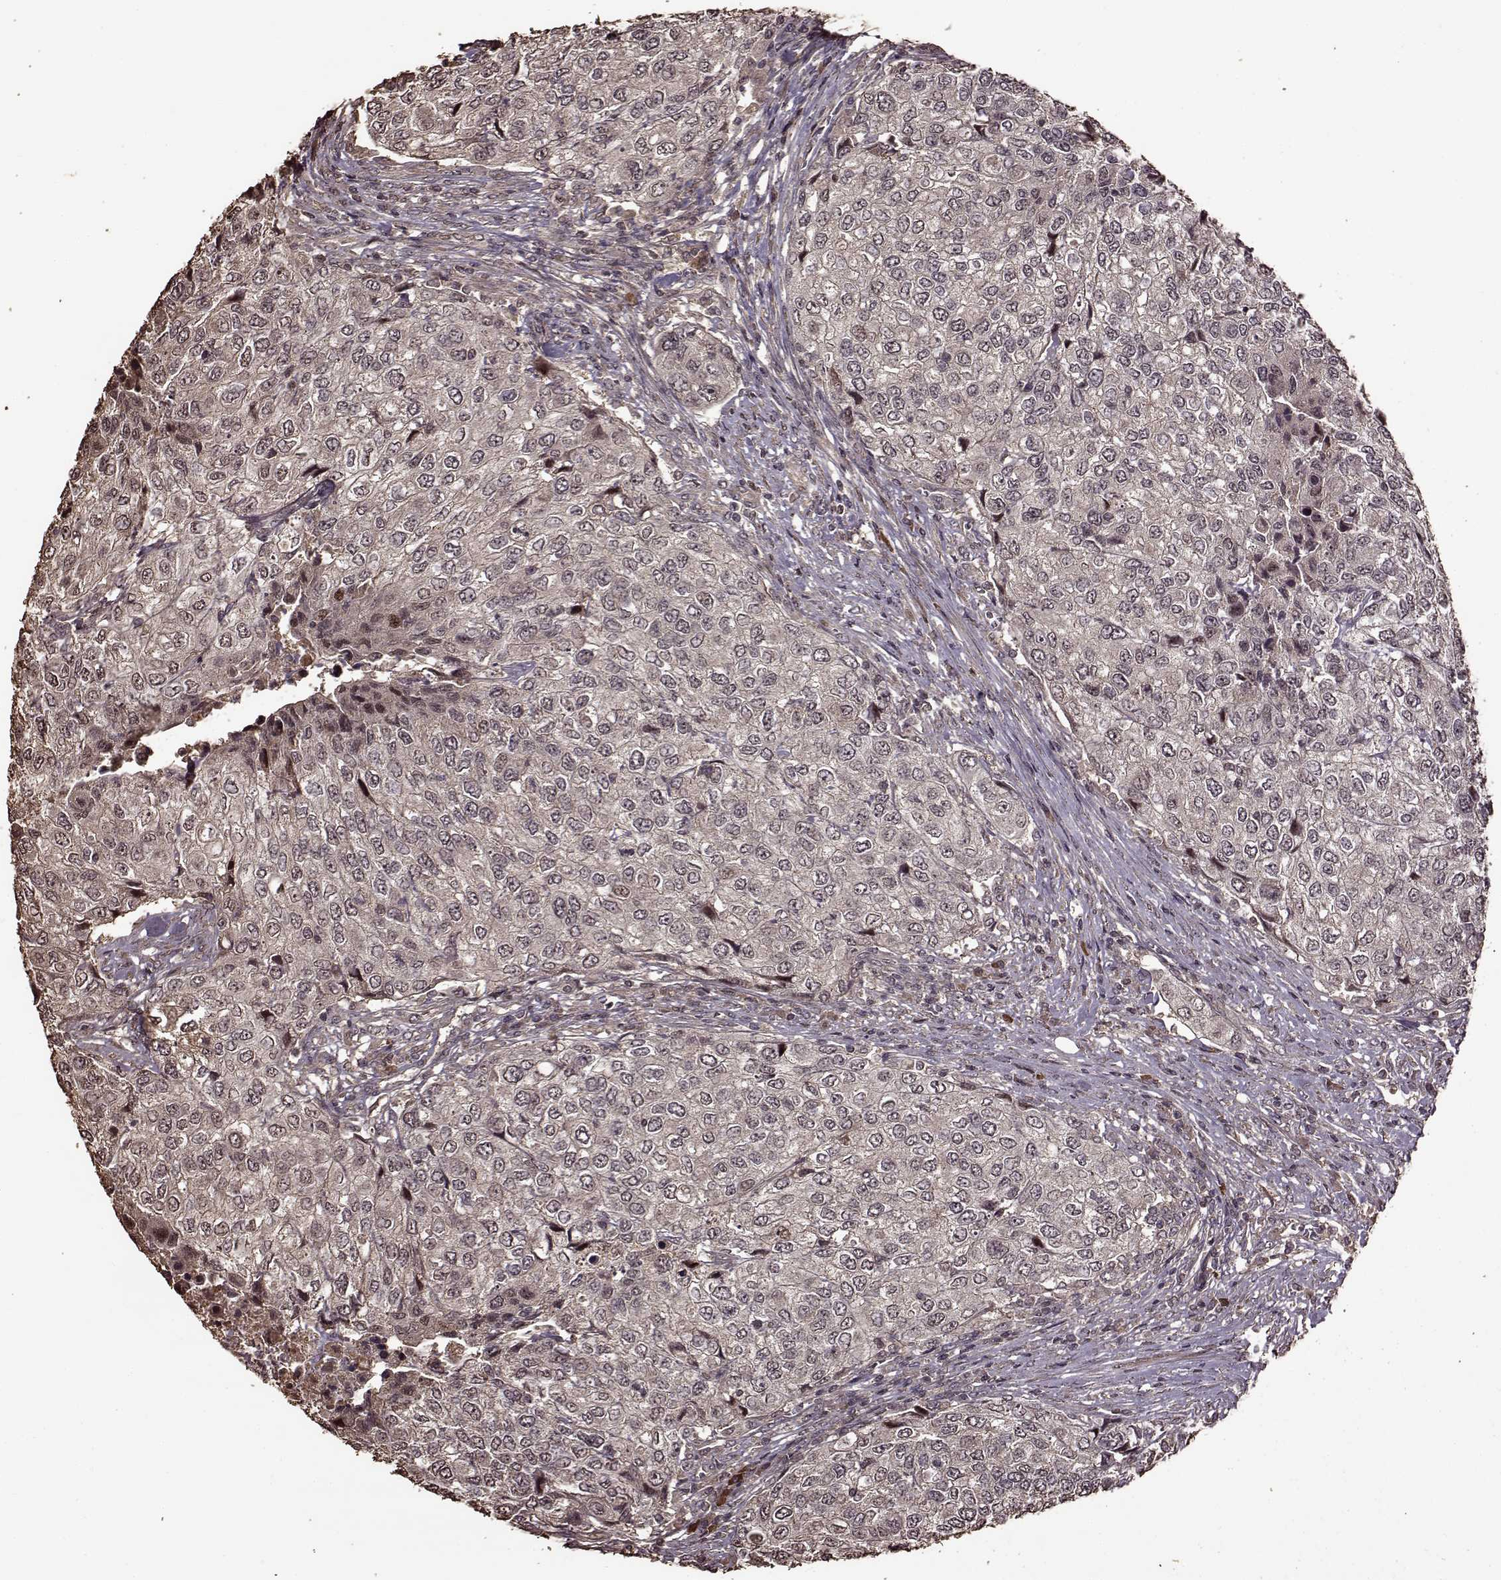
{"staining": {"intensity": "negative", "quantity": "none", "location": "none"}, "tissue": "urothelial cancer", "cell_type": "Tumor cells", "image_type": "cancer", "snomed": [{"axis": "morphology", "description": "Urothelial carcinoma, High grade"}, {"axis": "topography", "description": "Urinary bladder"}], "caption": "Immunohistochemistry photomicrograph of human urothelial carcinoma (high-grade) stained for a protein (brown), which demonstrates no expression in tumor cells.", "gene": "FBXW11", "patient": {"sex": "female", "age": 78}}